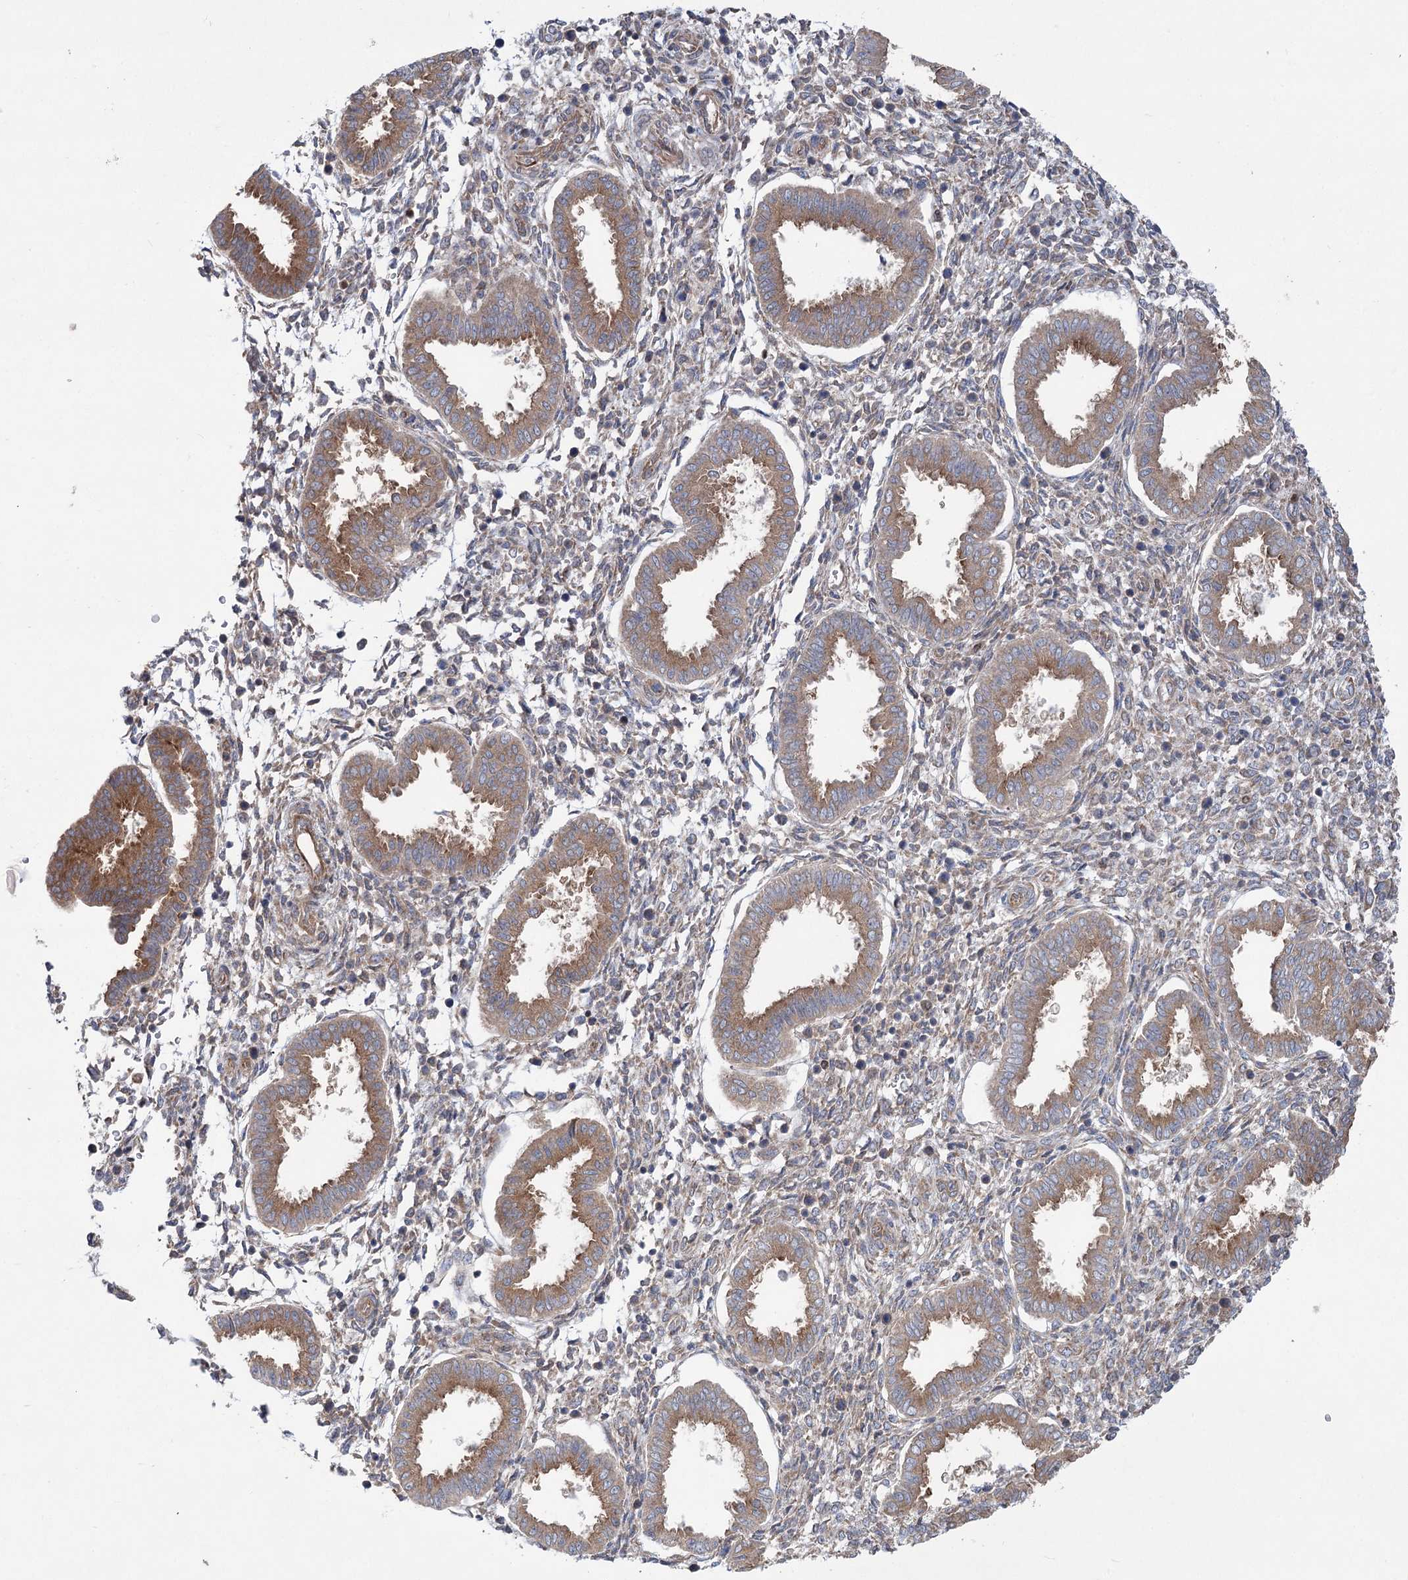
{"staining": {"intensity": "weak", "quantity": "<25%", "location": "cytoplasmic/membranous"}, "tissue": "endometrium", "cell_type": "Cells in endometrial stroma", "image_type": "normal", "snomed": [{"axis": "morphology", "description": "Normal tissue, NOS"}, {"axis": "topography", "description": "Endometrium"}], "caption": "This is a histopathology image of immunohistochemistry staining of normal endometrium, which shows no expression in cells in endometrial stroma.", "gene": "SCN11A", "patient": {"sex": "female", "age": 24}}